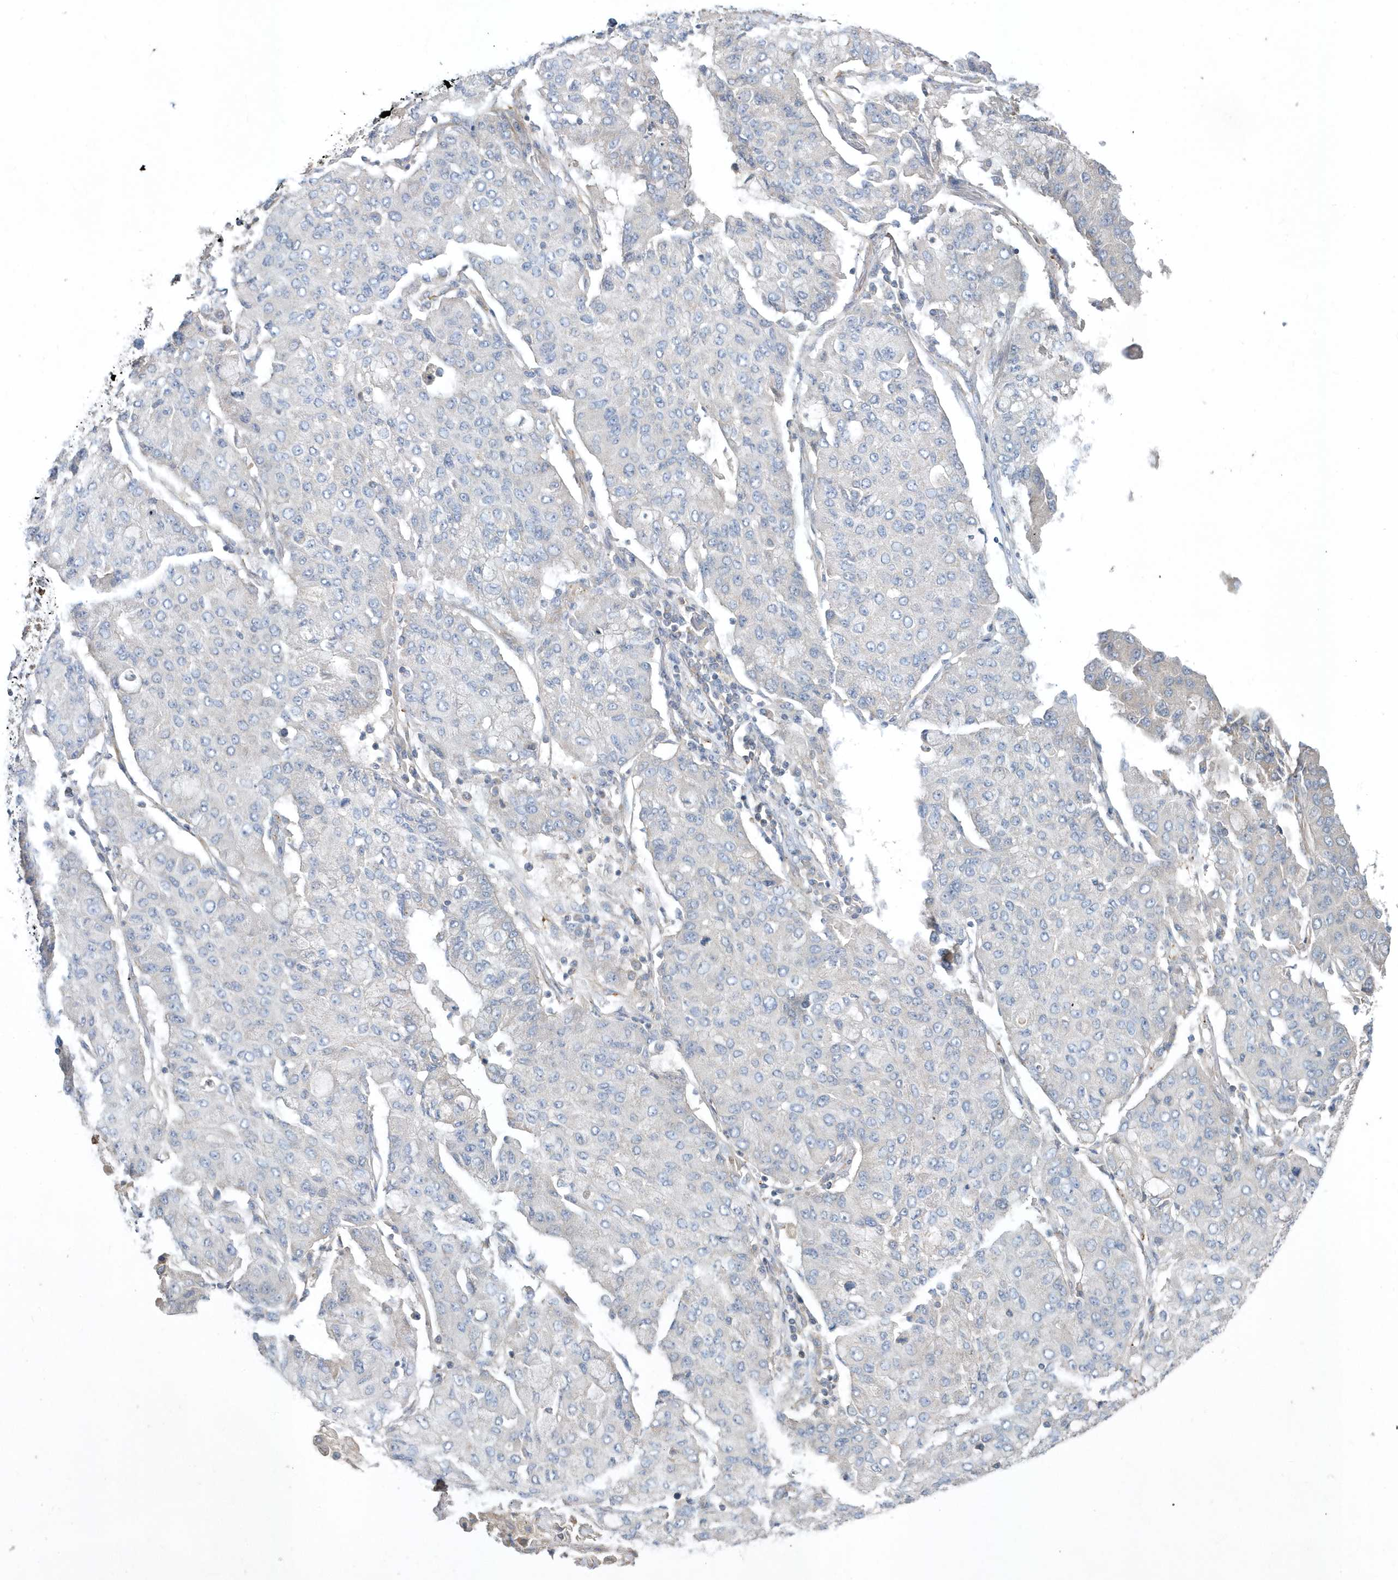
{"staining": {"intensity": "negative", "quantity": "none", "location": "none"}, "tissue": "lung cancer", "cell_type": "Tumor cells", "image_type": "cancer", "snomed": [{"axis": "morphology", "description": "Squamous cell carcinoma, NOS"}, {"axis": "topography", "description": "Lung"}], "caption": "IHC micrograph of human lung cancer stained for a protein (brown), which reveals no staining in tumor cells.", "gene": "LEXM", "patient": {"sex": "male", "age": 74}}